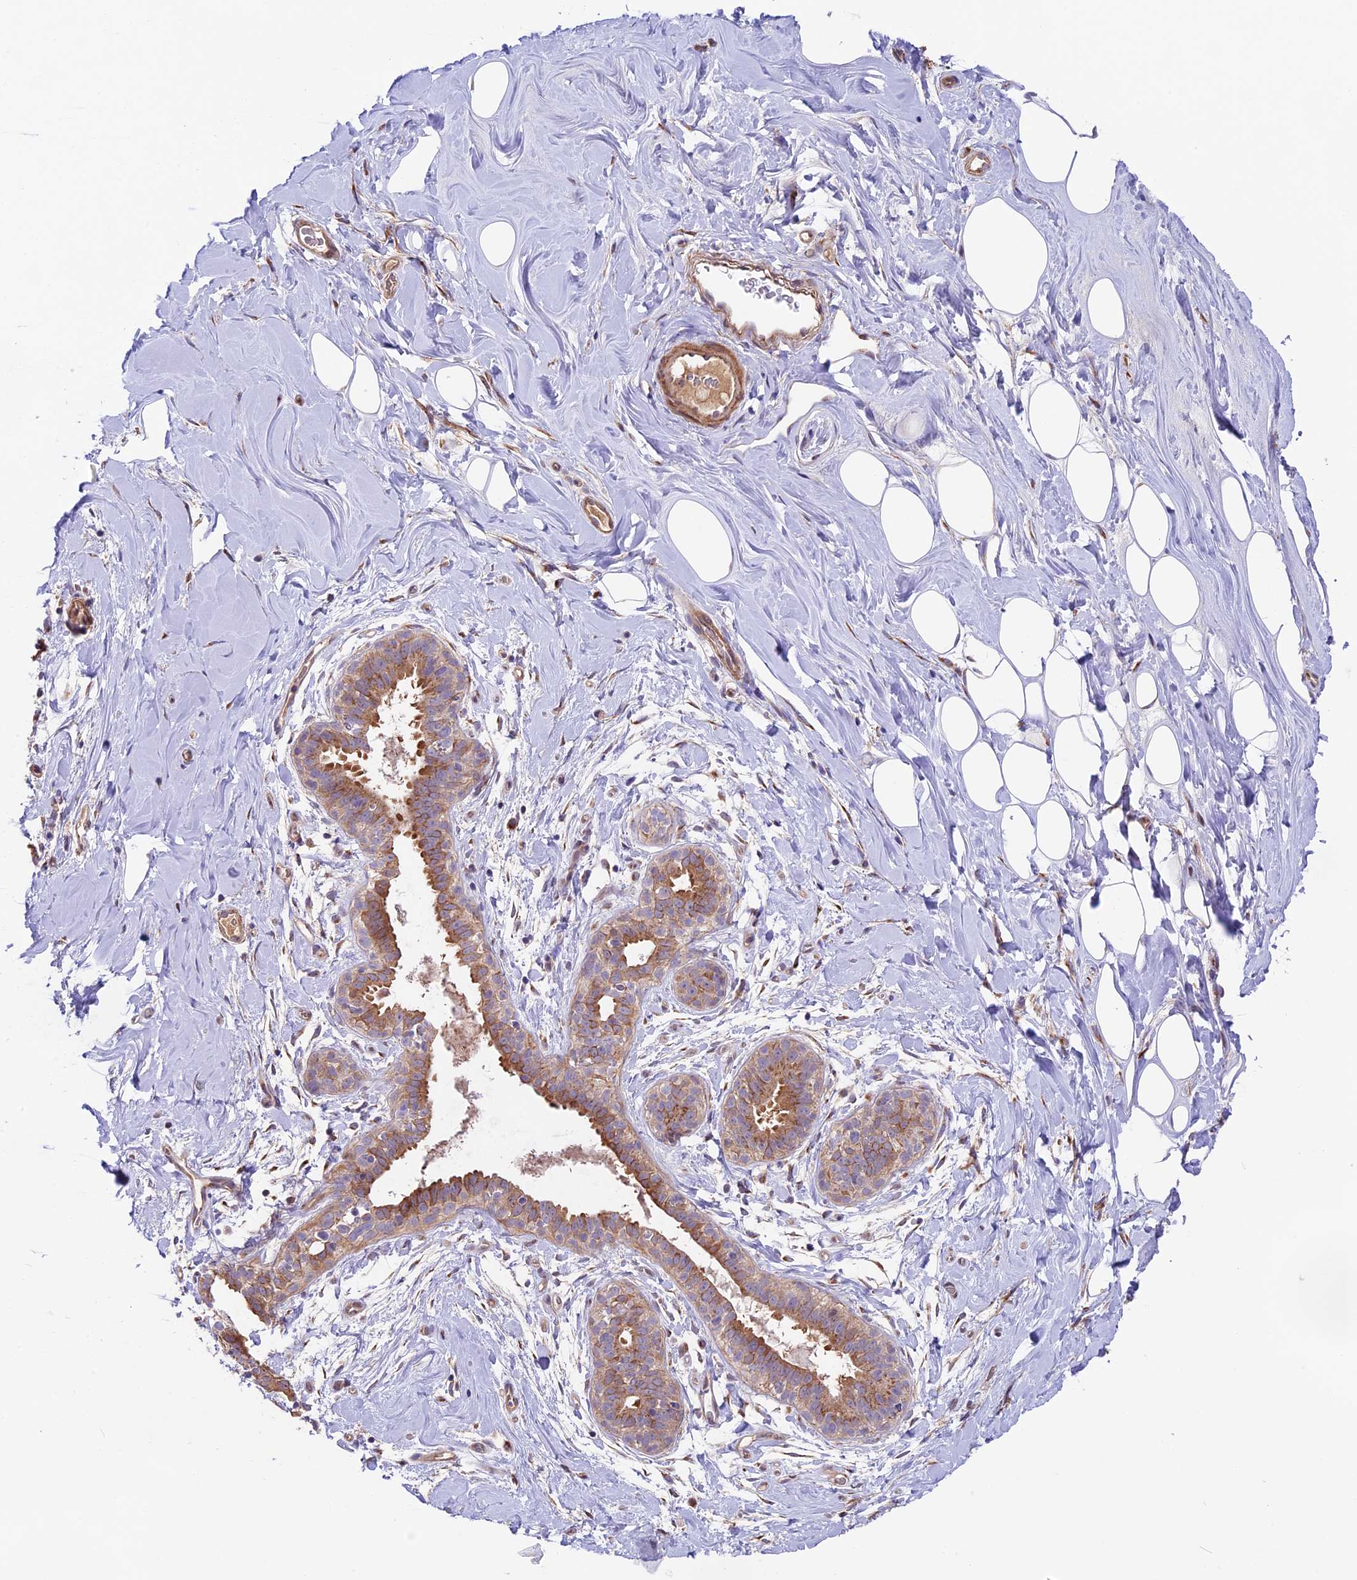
{"staining": {"intensity": "negative", "quantity": "none", "location": "none"}, "tissue": "adipose tissue", "cell_type": "Adipocytes", "image_type": "normal", "snomed": [{"axis": "morphology", "description": "Normal tissue, NOS"}, {"axis": "topography", "description": "Breast"}], "caption": "Adipose tissue stained for a protein using IHC displays no expression adipocytes.", "gene": "COG8", "patient": {"sex": "female", "age": 26}}